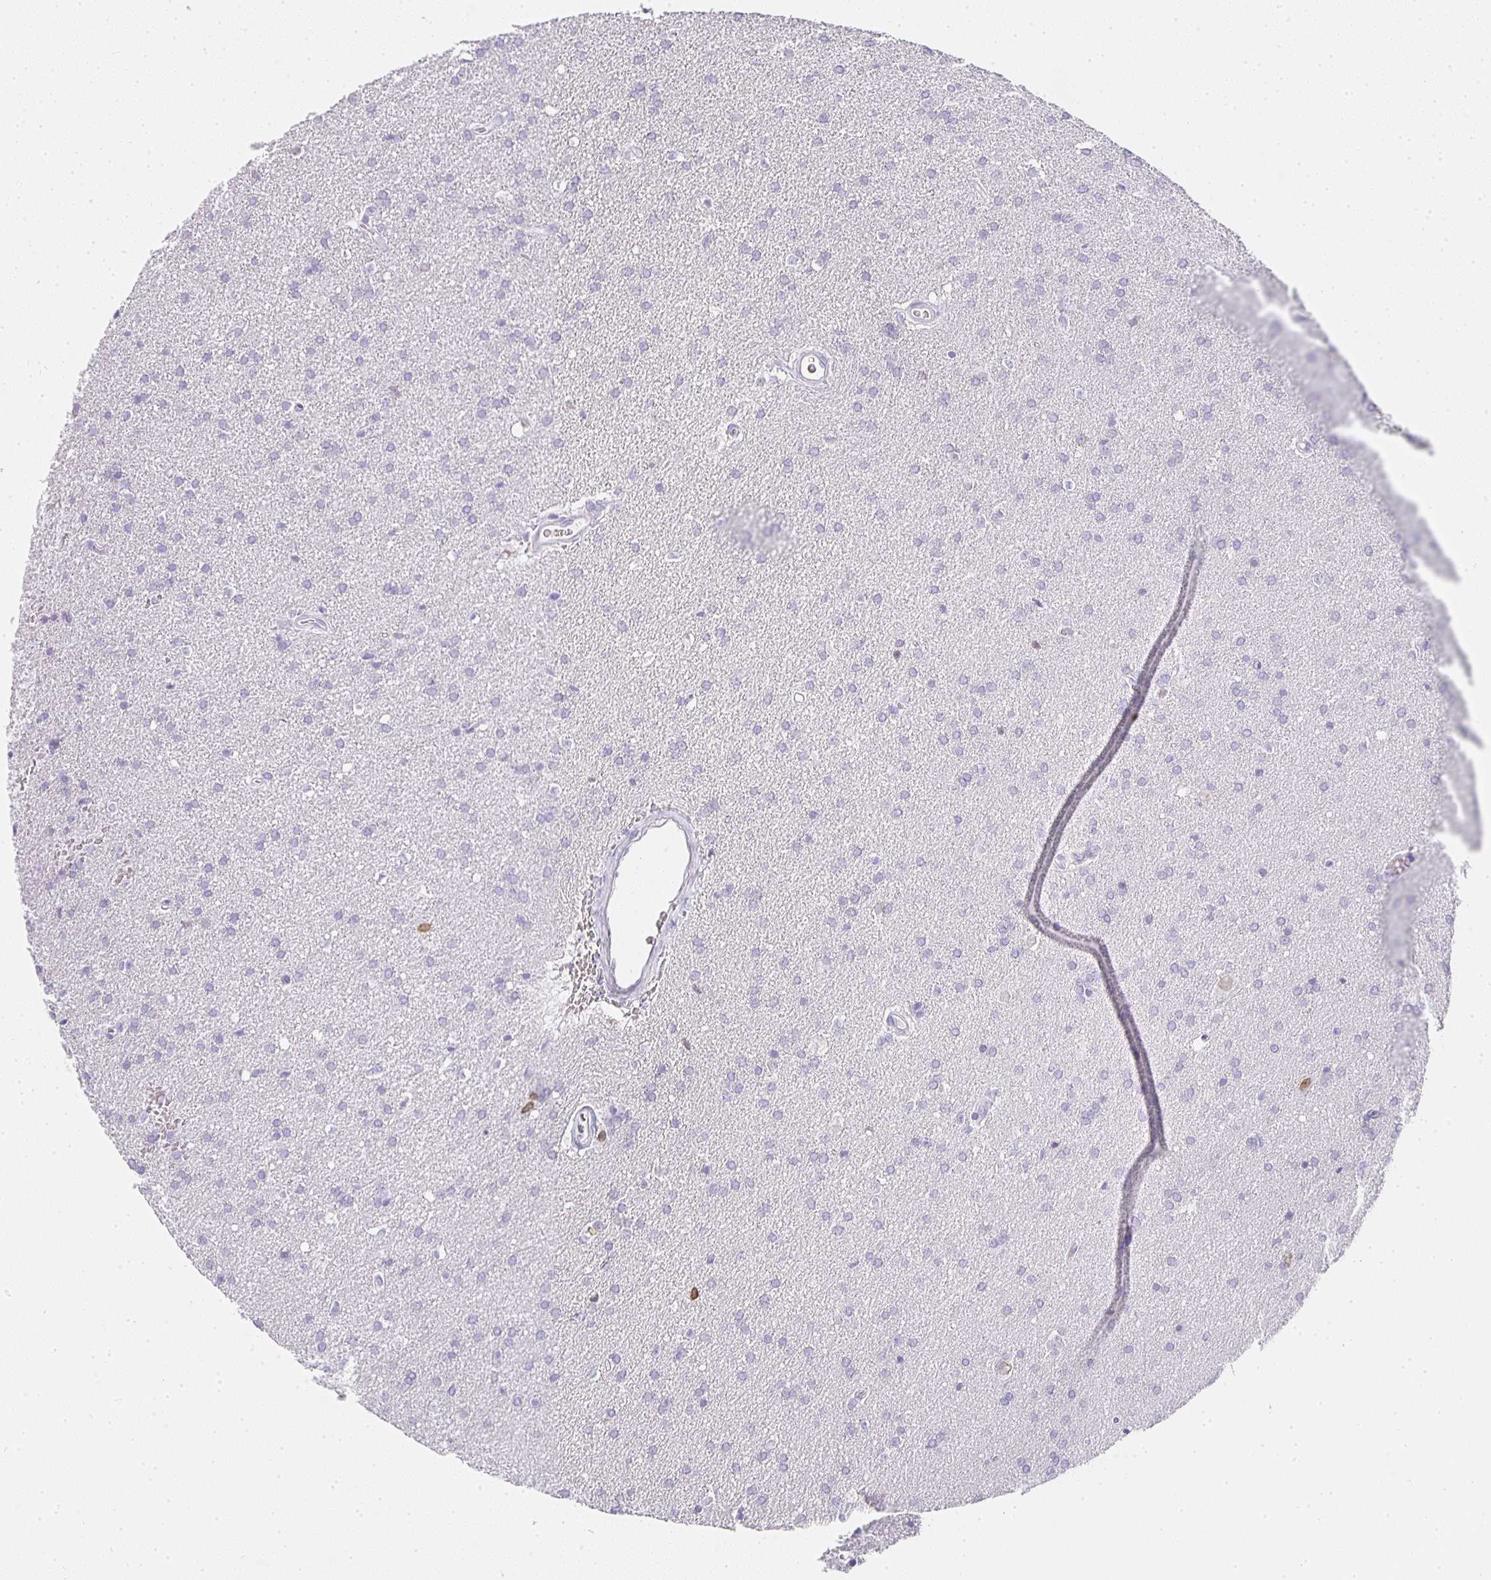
{"staining": {"intensity": "negative", "quantity": "none", "location": "none"}, "tissue": "glioma", "cell_type": "Tumor cells", "image_type": "cancer", "snomed": [{"axis": "morphology", "description": "Glioma, malignant, Low grade"}, {"axis": "topography", "description": "Brain"}], "caption": "DAB (3,3'-diaminobenzidine) immunohistochemical staining of malignant low-grade glioma displays no significant expression in tumor cells.", "gene": "TPSD1", "patient": {"sex": "female", "age": 34}}